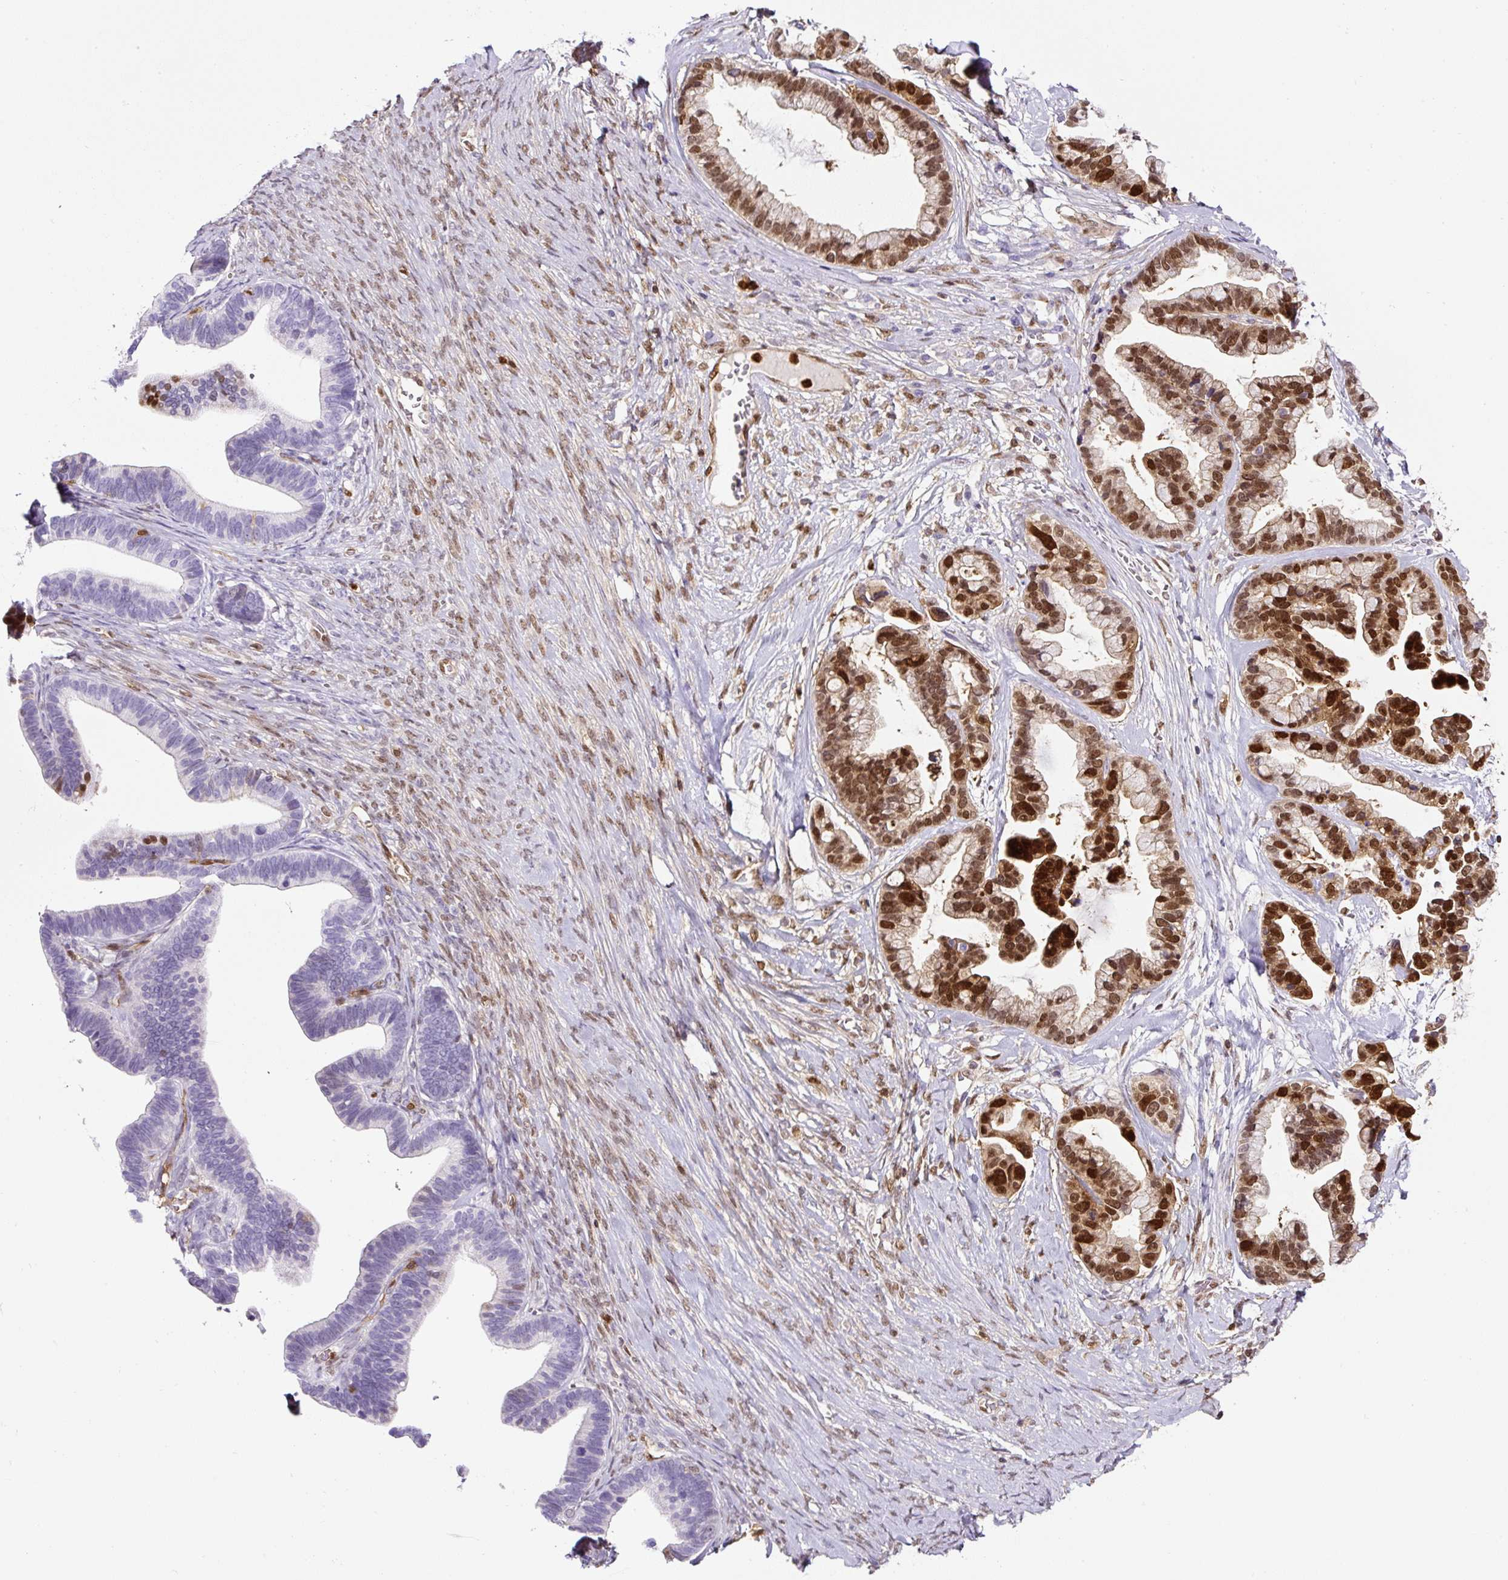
{"staining": {"intensity": "moderate", "quantity": "25%-75%", "location": "cytoplasmic/membranous,nuclear"}, "tissue": "ovarian cancer", "cell_type": "Tumor cells", "image_type": "cancer", "snomed": [{"axis": "morphology", "description": "Cystadenocarcinoma, serous, NOS"}, {"axis": "topography", "description": "Ovary"}], "caption": "IHC micrograph of neoplastic tissue: human ovarian cancer stained using IHC shows medium levels of moderate protein expression localized specifically in the cytoplasmic/membranous and nuclear of tumor cells, appearing as a cytoplasmic/membranous and nuclear brown color.", "gene": "ANXA1", "patient": {"sex": "female", "age": 56}}